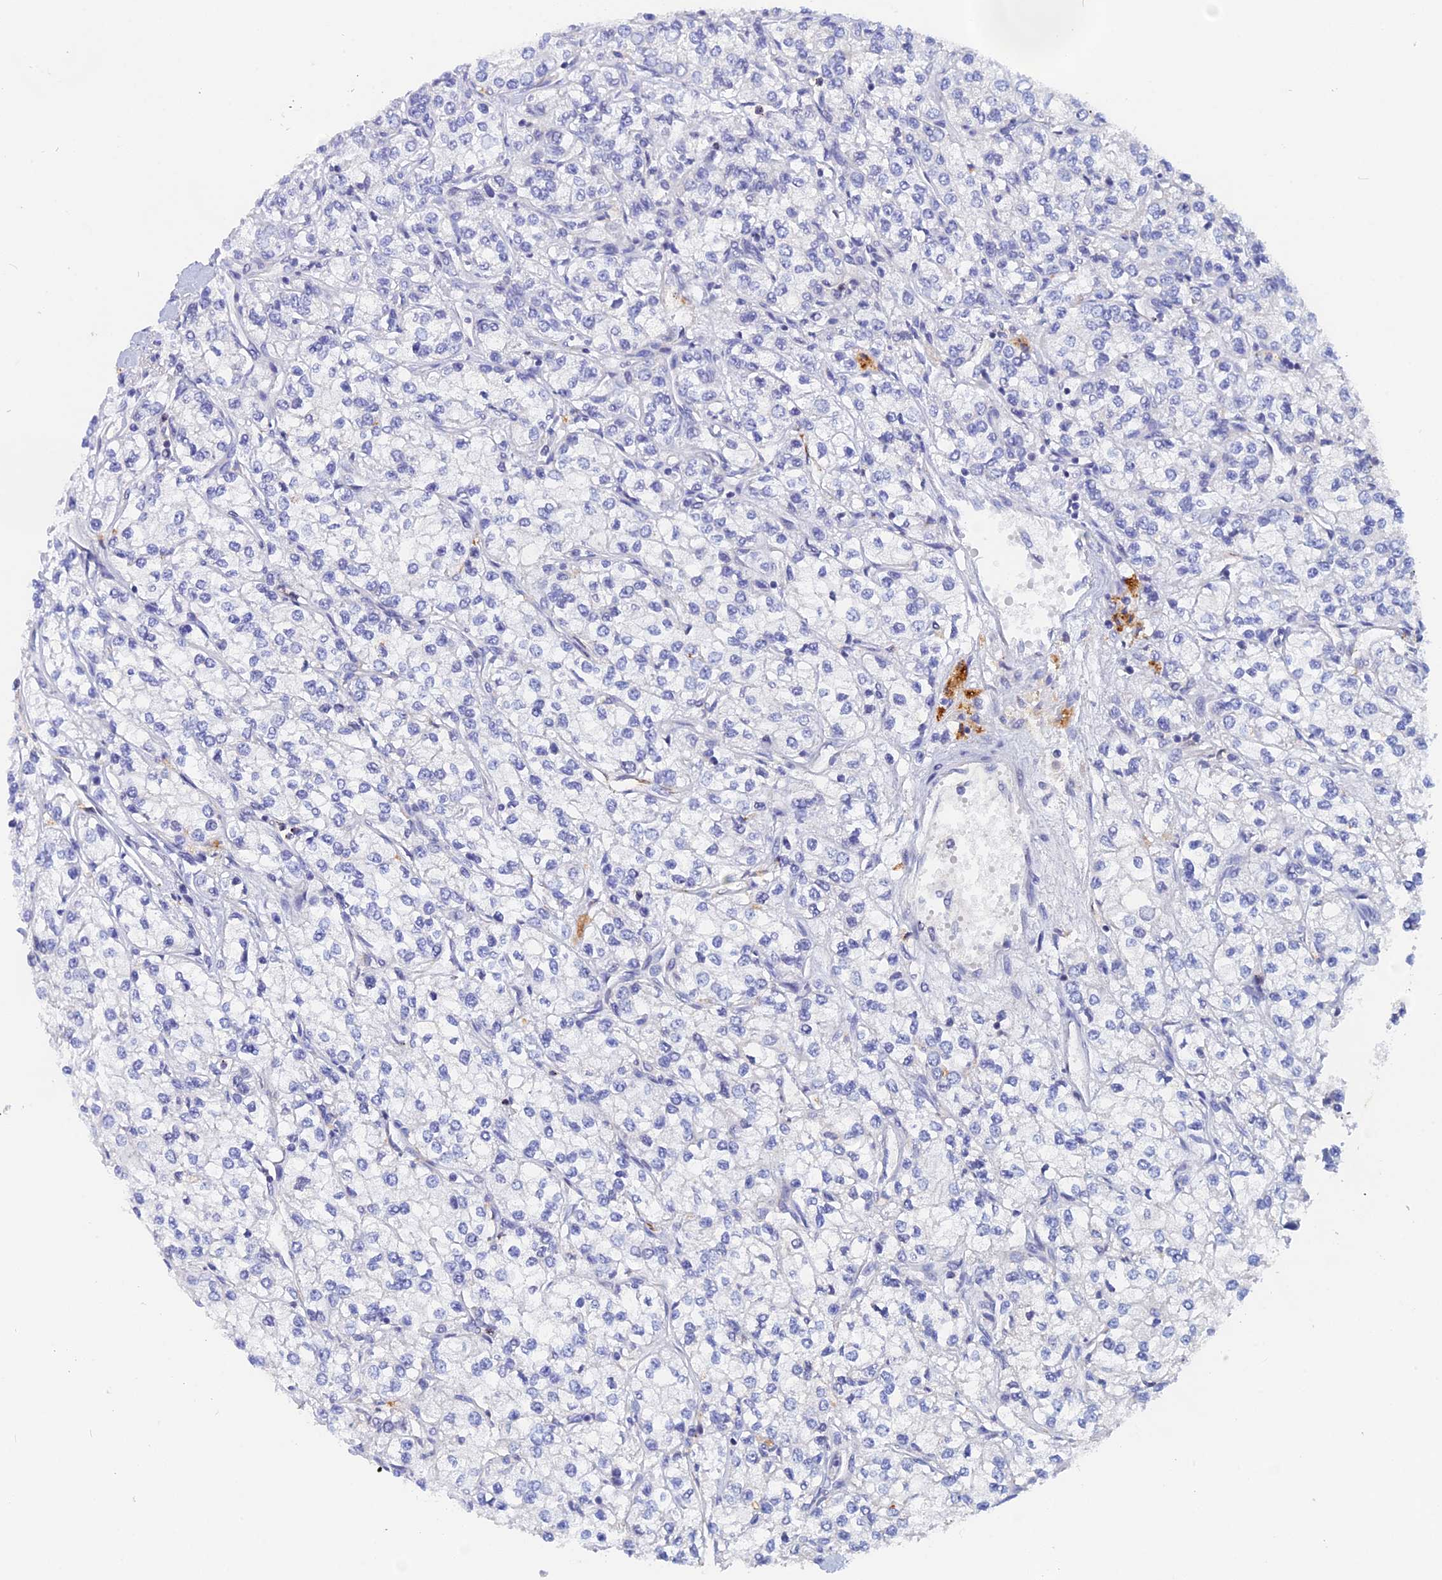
{"staining": {"intensity": "negative", "quantity": "none", "location": "none"}, "tissue": "renal cancer", "cell_type": "Tumor cells", "image_type": "cancer", "snomed": [{"axis": "morphology", "description": "Adenocarcinoma, NOS"}, {"axis": "topography", "description": "Kidney"}], "caption": "Image shows no protein positivity in tumor cells of renal cancer (adenocarcinoma) tissue. Brightfield microscopy of immunohistochemistry (IHC) stained with DAB (3,3'-diaminobenzidine) (brown) and hematoxylin (blue), captured at high magnification.", "gene": "ACP7", "patient": {"sex": "male", "age": 80}}